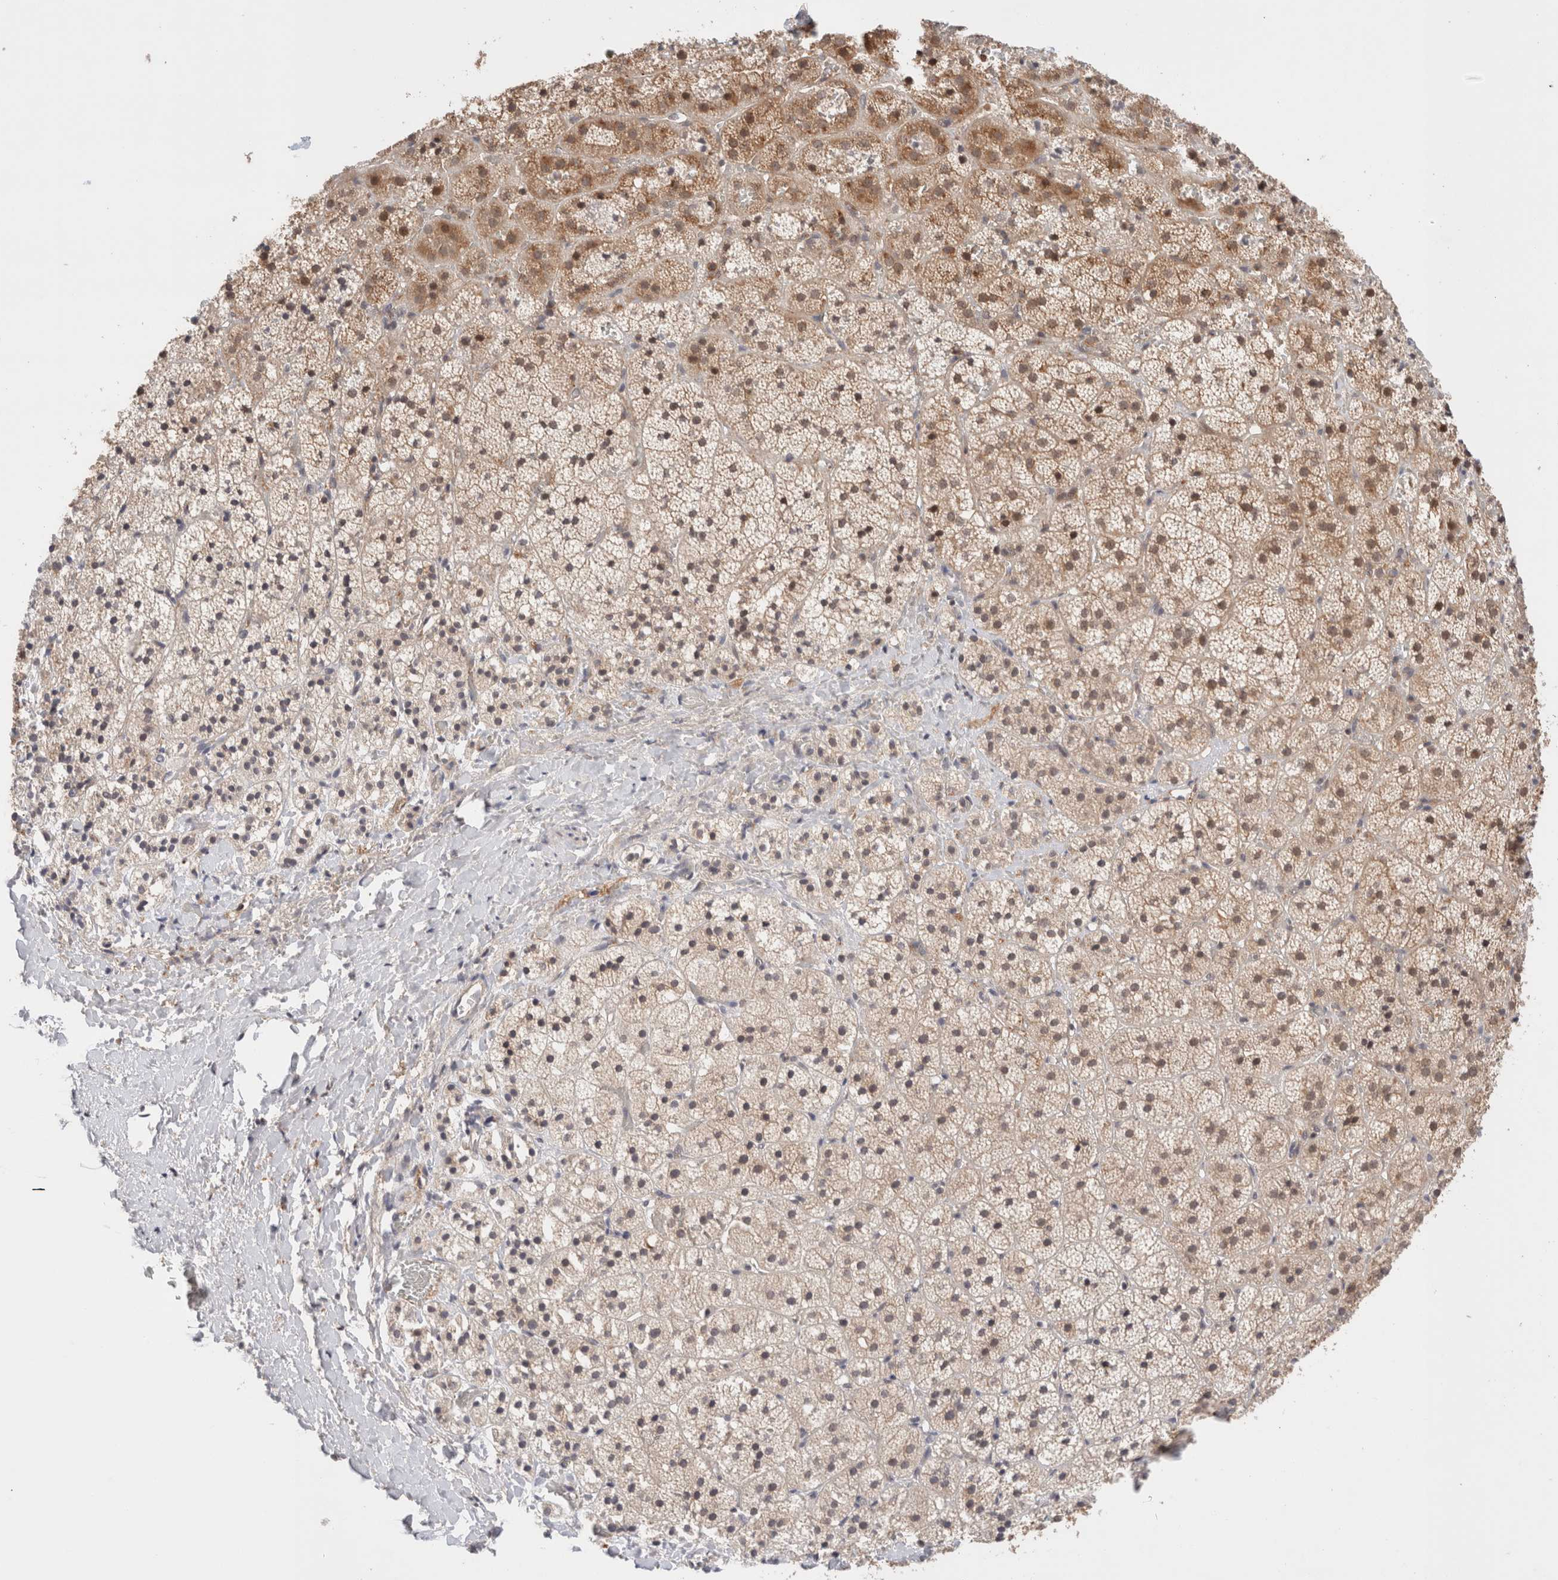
{"staining": {"intensity": "moderate", "quantity": "25%-75%", "location": "cytoplasmic/membranous"}, "tissue": "adrenal gland", "cell_type": "Glandular cells", "image_type": "normal", "snomed": [{"axis": "morphology", "description": "Normal tissue, NOS"}, {"axis": "topography", "description": "Adrenal gland"}], "caption": "A brown stain highlights moderate cytoplasmic/membranous staining of a protein in glandular cells of normal human adrenal gland.", "gene": "SIKE1", "patient": {"sex": "female", "age": 44}}